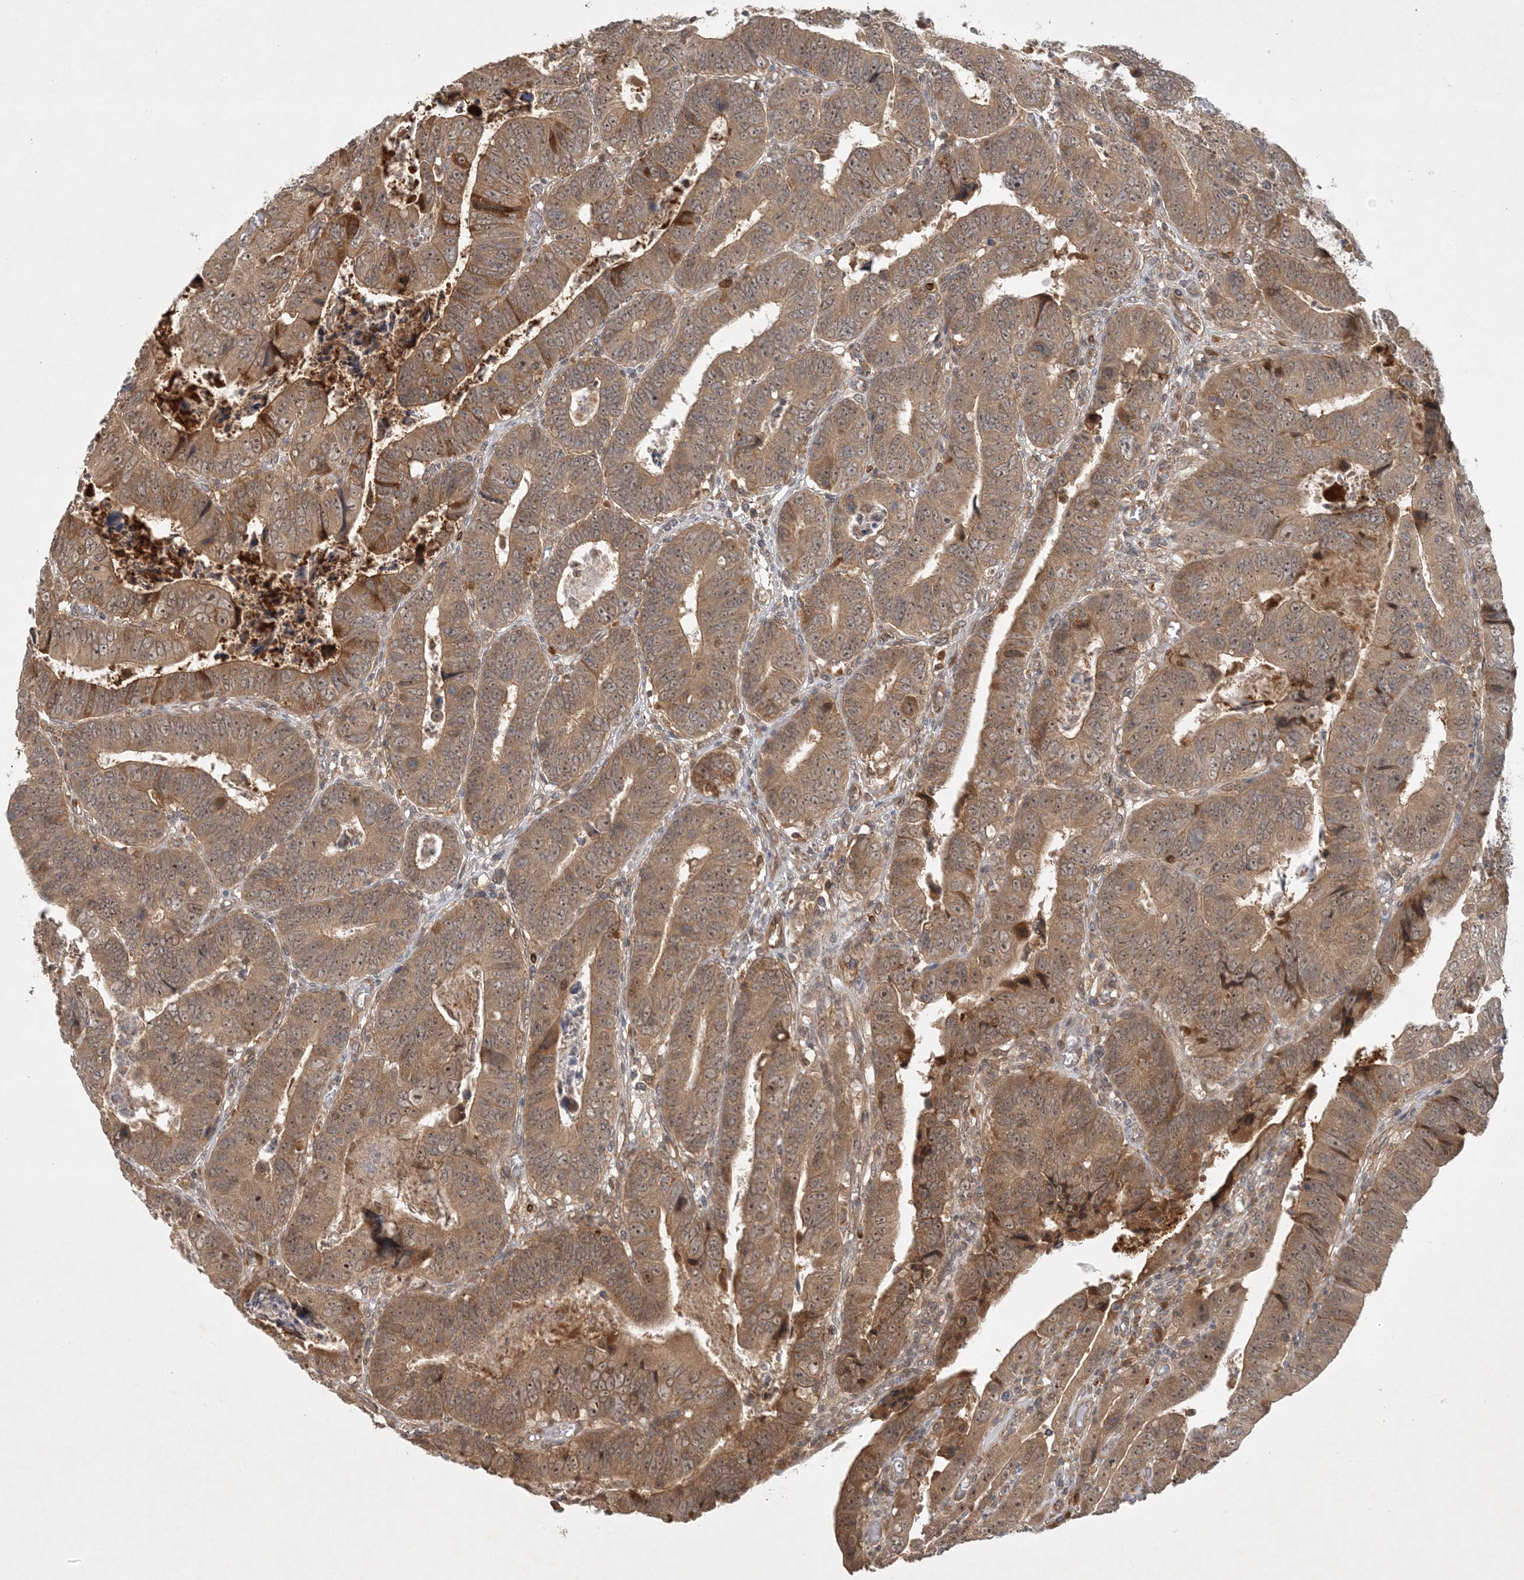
{"staining": {"intensity": "moderate", "quantity": ">75%", "location": "cytoplasmic/membranous,nuclear"}, "tissue": "colorectal cancer", "cell_type": "Tumor cells", "image_type": "cancer", "snomed": [{"axis": "morphology", "description": "Normal tissue, NOS"}, {"axis": "morphology", "description": "Adenocarcinoma, NOS"}, {"axis": "topography", "description": "Rectum"}], "caption": "Moderate cytoplasmic/membranous and nuclear positivity for a protein is appreciated in about >75% of tumor cells of colorectal cancer (adenocarcinoma) using immunohistochemistry.", "gene": "ZCCHC4", "patient": {"sex": "female", "age": 65}}